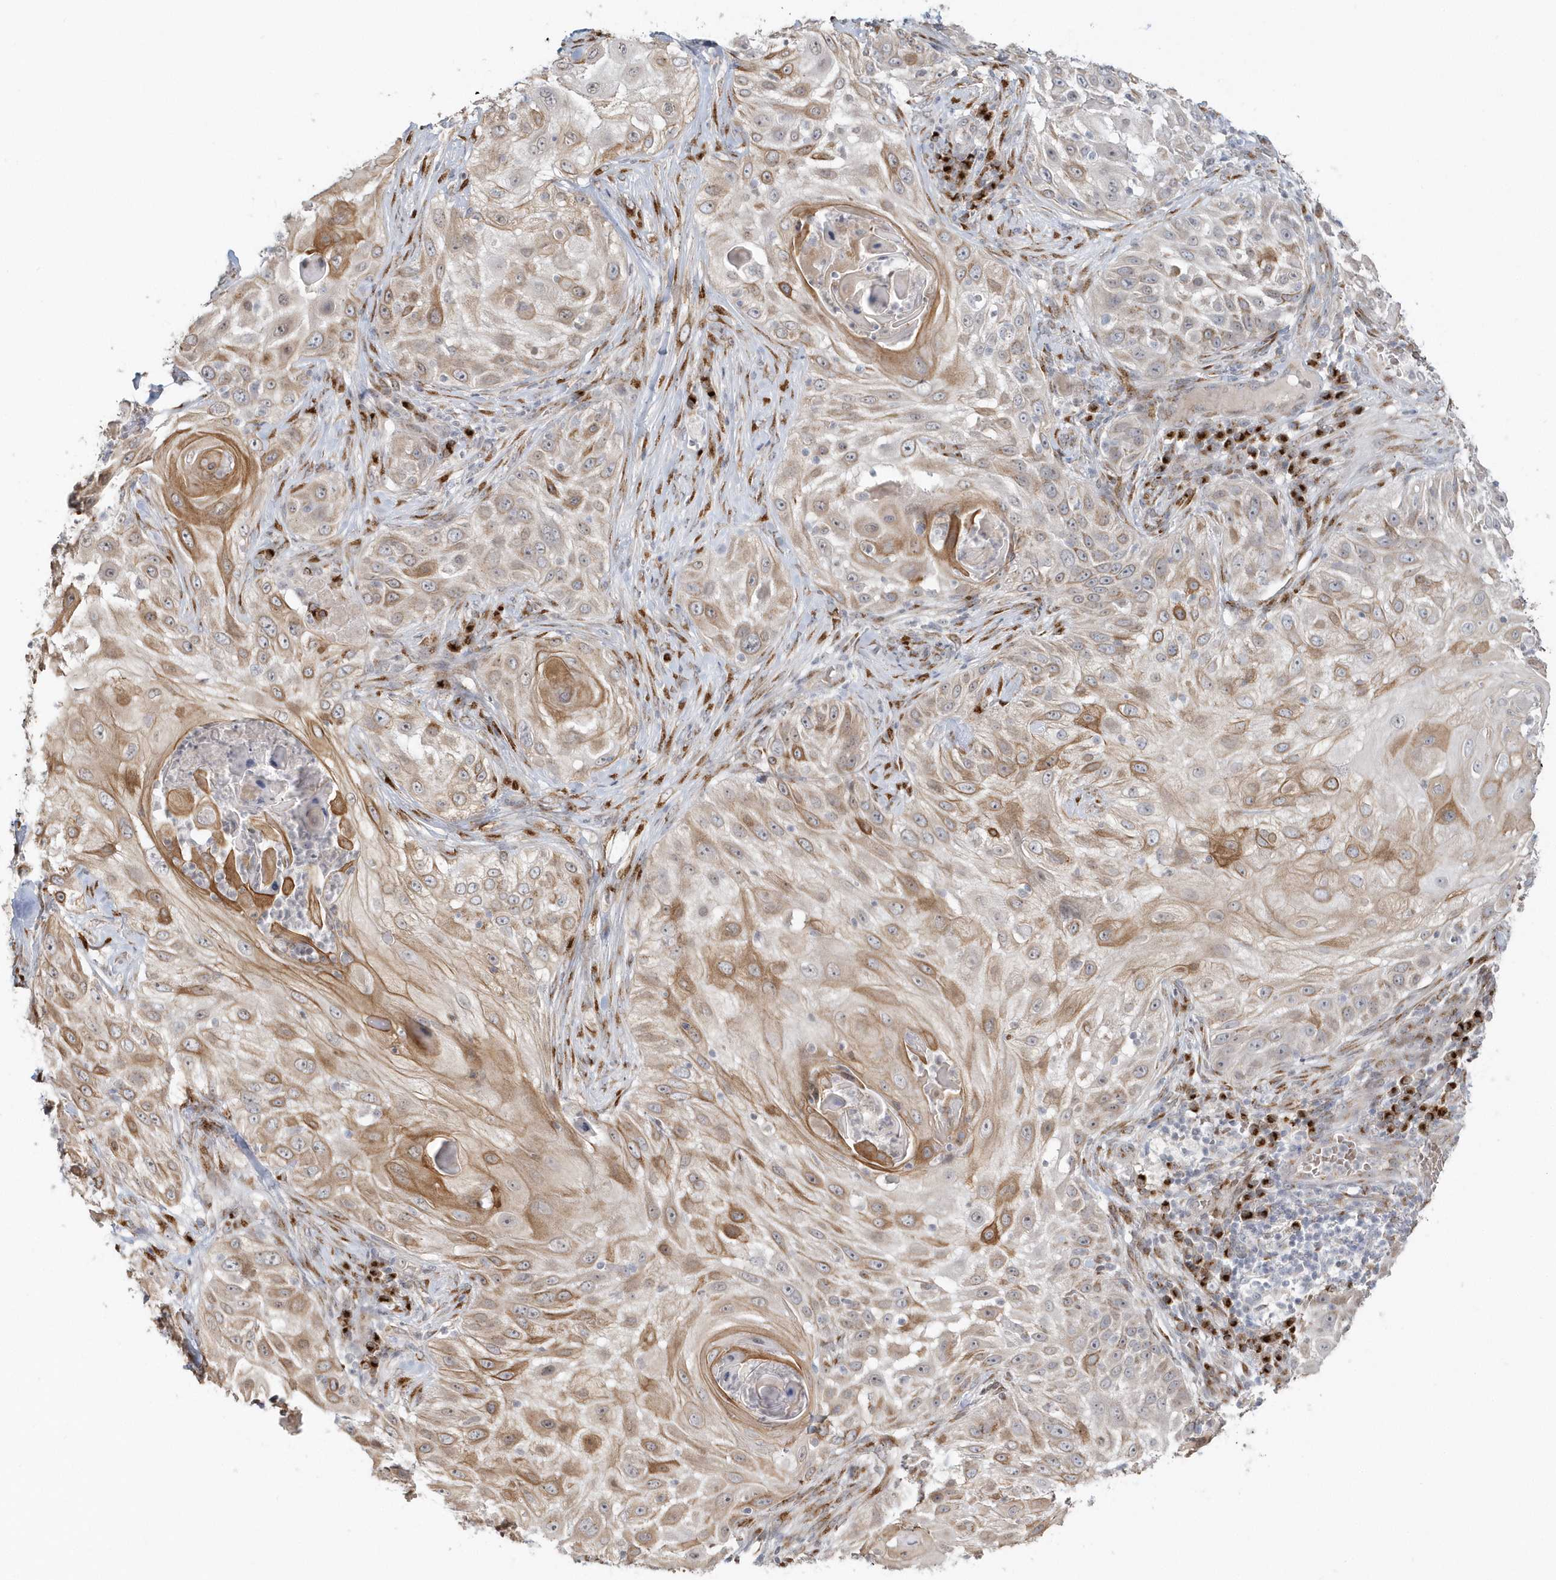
{"staining": {"intensity": "moderate", "quantity": ">75%", "location": "cytoplasmic/membranous"}, "tissue": "skin cancer", "cell_type": "Tumor cells", "image_type": "cancer", "snomed": [{"axis": "morphology", "description": "Squamous cell carcinoma, NOS"}, {"axis": "topography", "description": "Skin"}], "caption": "Immunohistochemical staining of skin squamous cell carcinoma exhibits medium levels of moderate cytoplasmic/membranous expression in approximately >75% of tumor cells.", "gene": "DHFR", "patient": {"sex": "female", "age": 44}}